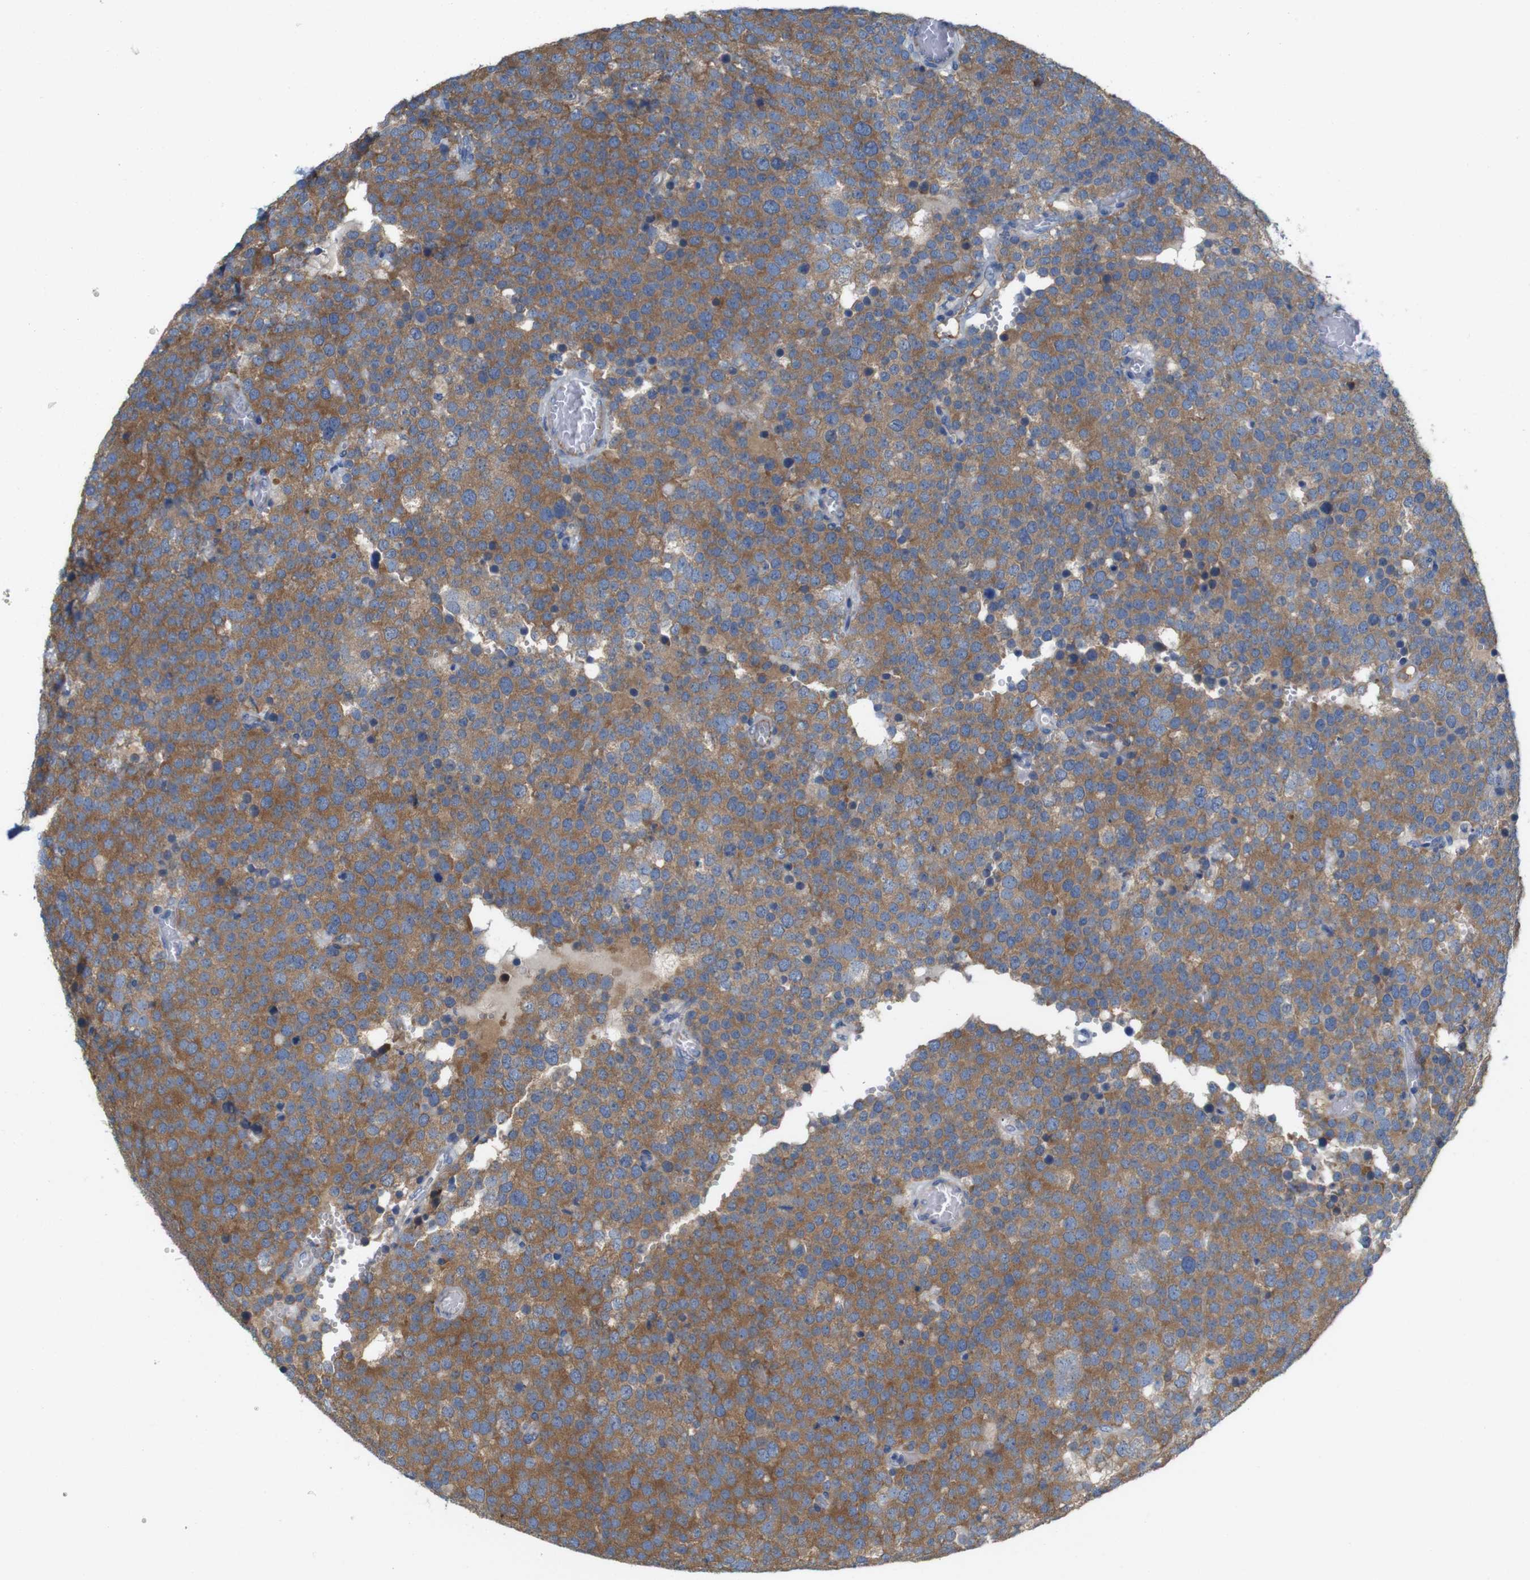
{"staining": {"intensity": "moderate", "quantity": ">75%", "location": "cytoplasmic/membranous"}, "tissue": "testis cancer", "cell_type": "Tumor cells", "image_type": "cancer", "snomed": [{"axis": "morphology", "description": "Normal tissue, NOS"}, {"axis": "morphology", "description": "Seminoma, NOS"}, {"axis": "topography", "description": "Testis"}], "caption": "Tumor cells display medium levels of moderate cytoplasmic/membranous expression in about >75% of cells in human seminoma (testis).", "gene": "MYEOV", "patient": {"sex": "male", "age": 71}}